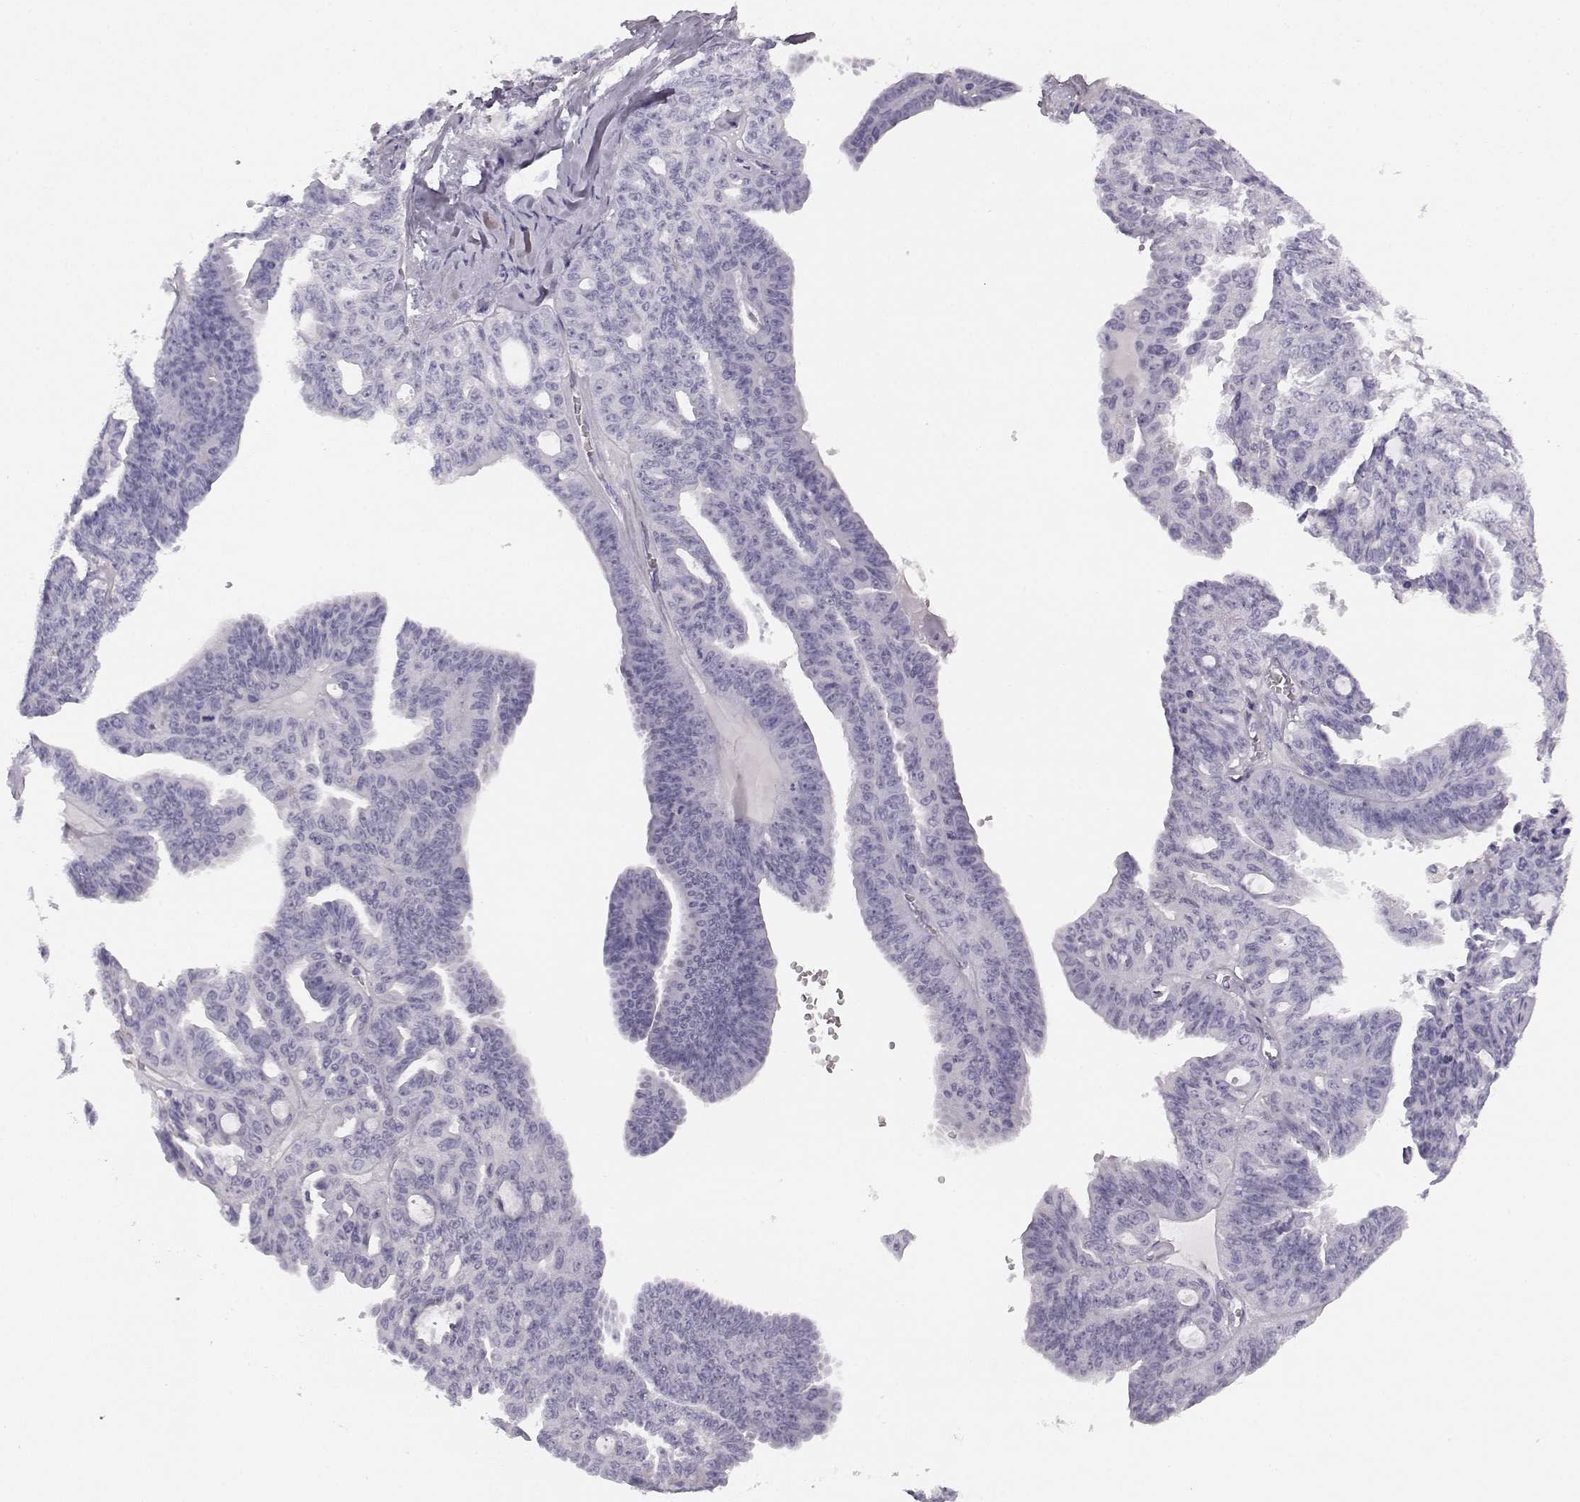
{"staining": {"intensity": "negative", "quantity": "none", "location": "none"}, "tissue": "ovarian cancer", "cell_type": "Tumor cells", "image_type": "cancer", "snomed": [{"axis": "morphology", "description": "Cystadenocarcinoma, serous, NOS"}, {"axis": "topography", "description": "Ovary"}], "caption": "High magnification brightfield microscopy of ovarian serous cystadenocarcinoma stained with DAB (brown) and counterstained with hematoxylin (blue): tumor cells show no significant expression. Brightfield microscopy of immunohistochemistry stained with DAB (3,3'-diaminobenzidine) (brown) and hematoxylin (blue), captured at high magnification.", "gene": "BFSP2", "patient": {"sex": "female", "age": 71}}